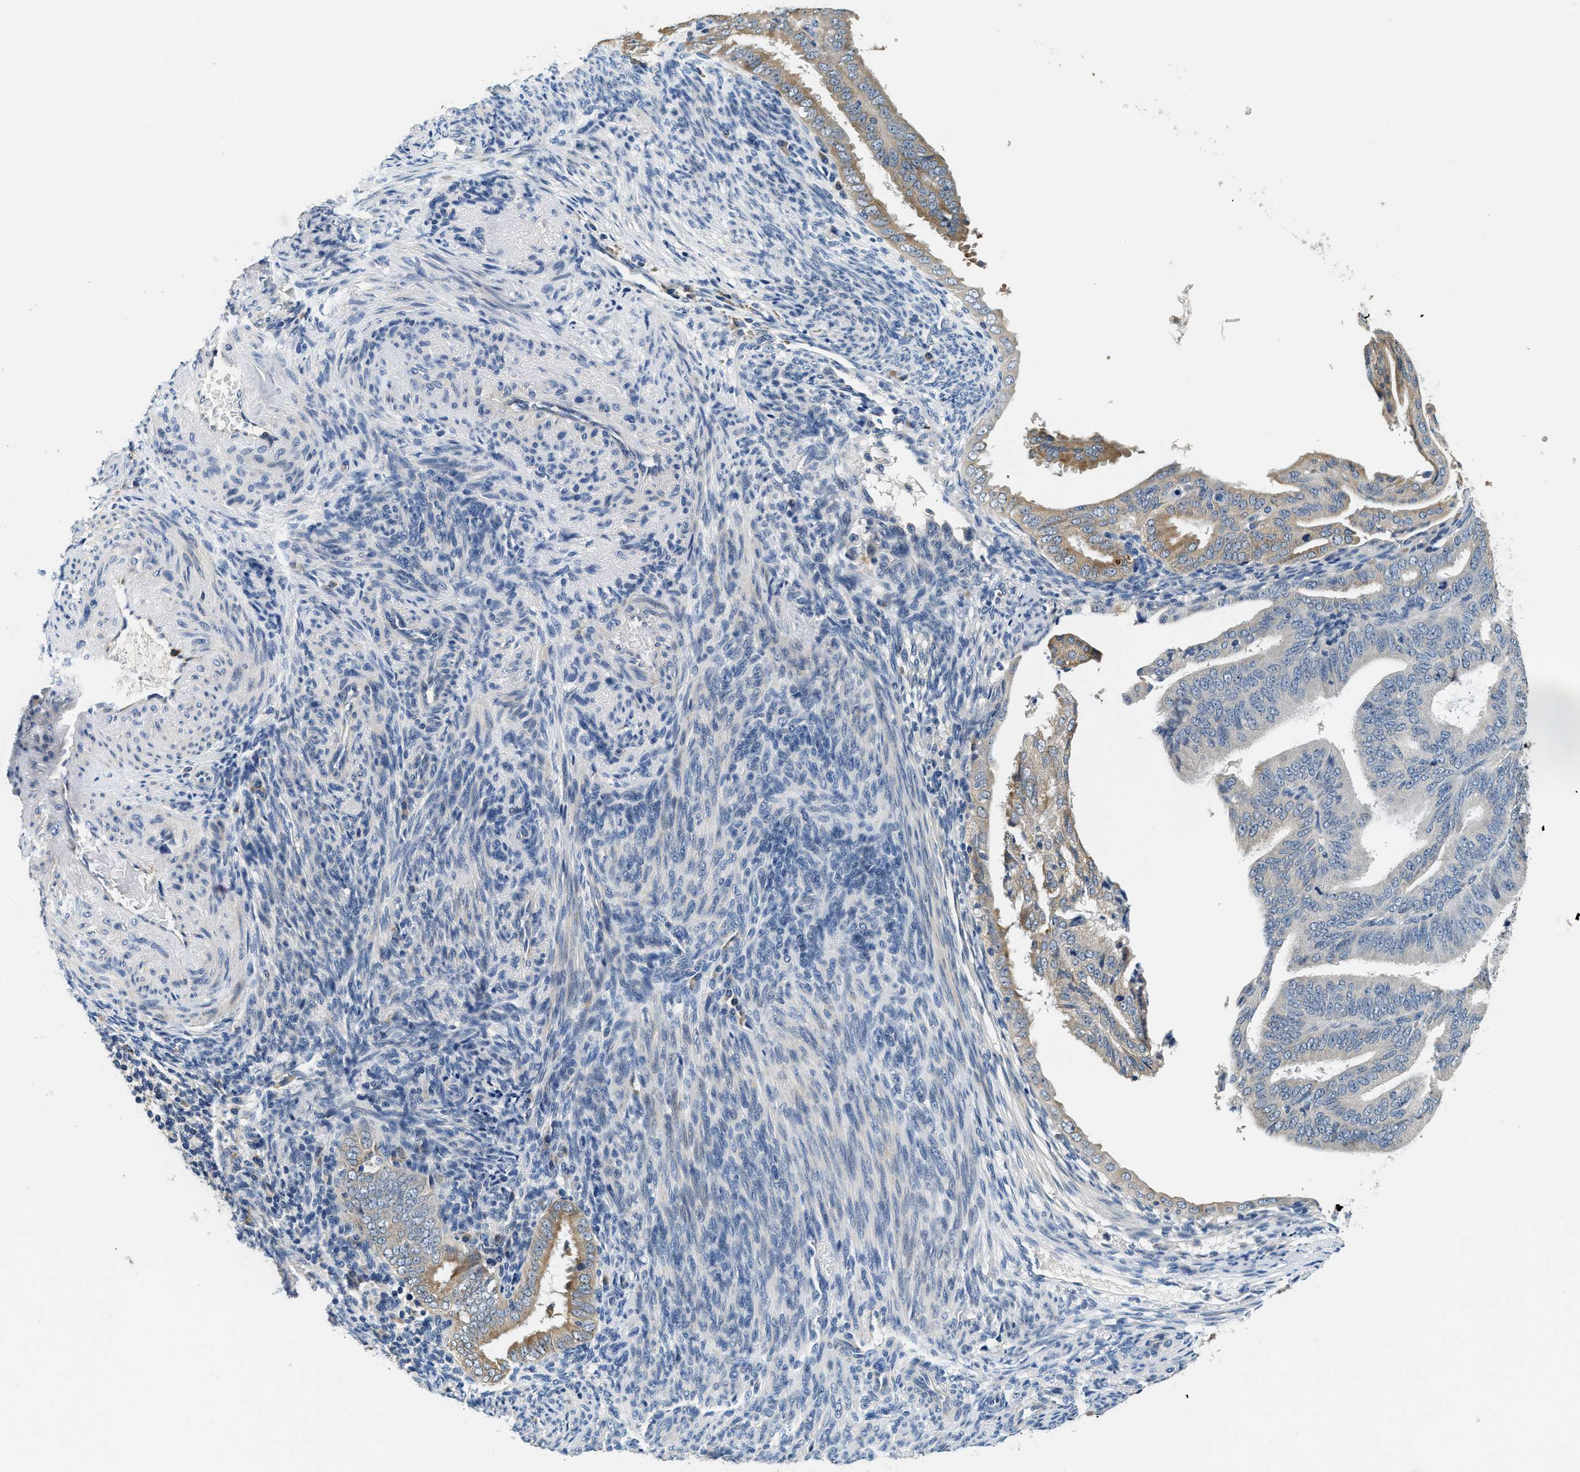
{"staining": {"intensity": "moderate", "quantity": "25%-75%", "location": "cytoplasmic/membranous"}, "tissue": "endometrial cancer", "cell_type": "Tumor cells", "image_type": "cancer", "snomed": [{"axis": "morphology", "description": "Adenocarcinoma, NOS"}, {"axis": "topography", "description": "Endometrium"}], "caption": "Protein staining by immunohistochemistry (IHC) demonstrates moderate cytoplasmic/membranous expression in approximately 25%-75% of tumor cells in adenocarcinoma (endometrial).", "gene": "ALDH3A2", "patient": {"sex": "female", "age": 58}}